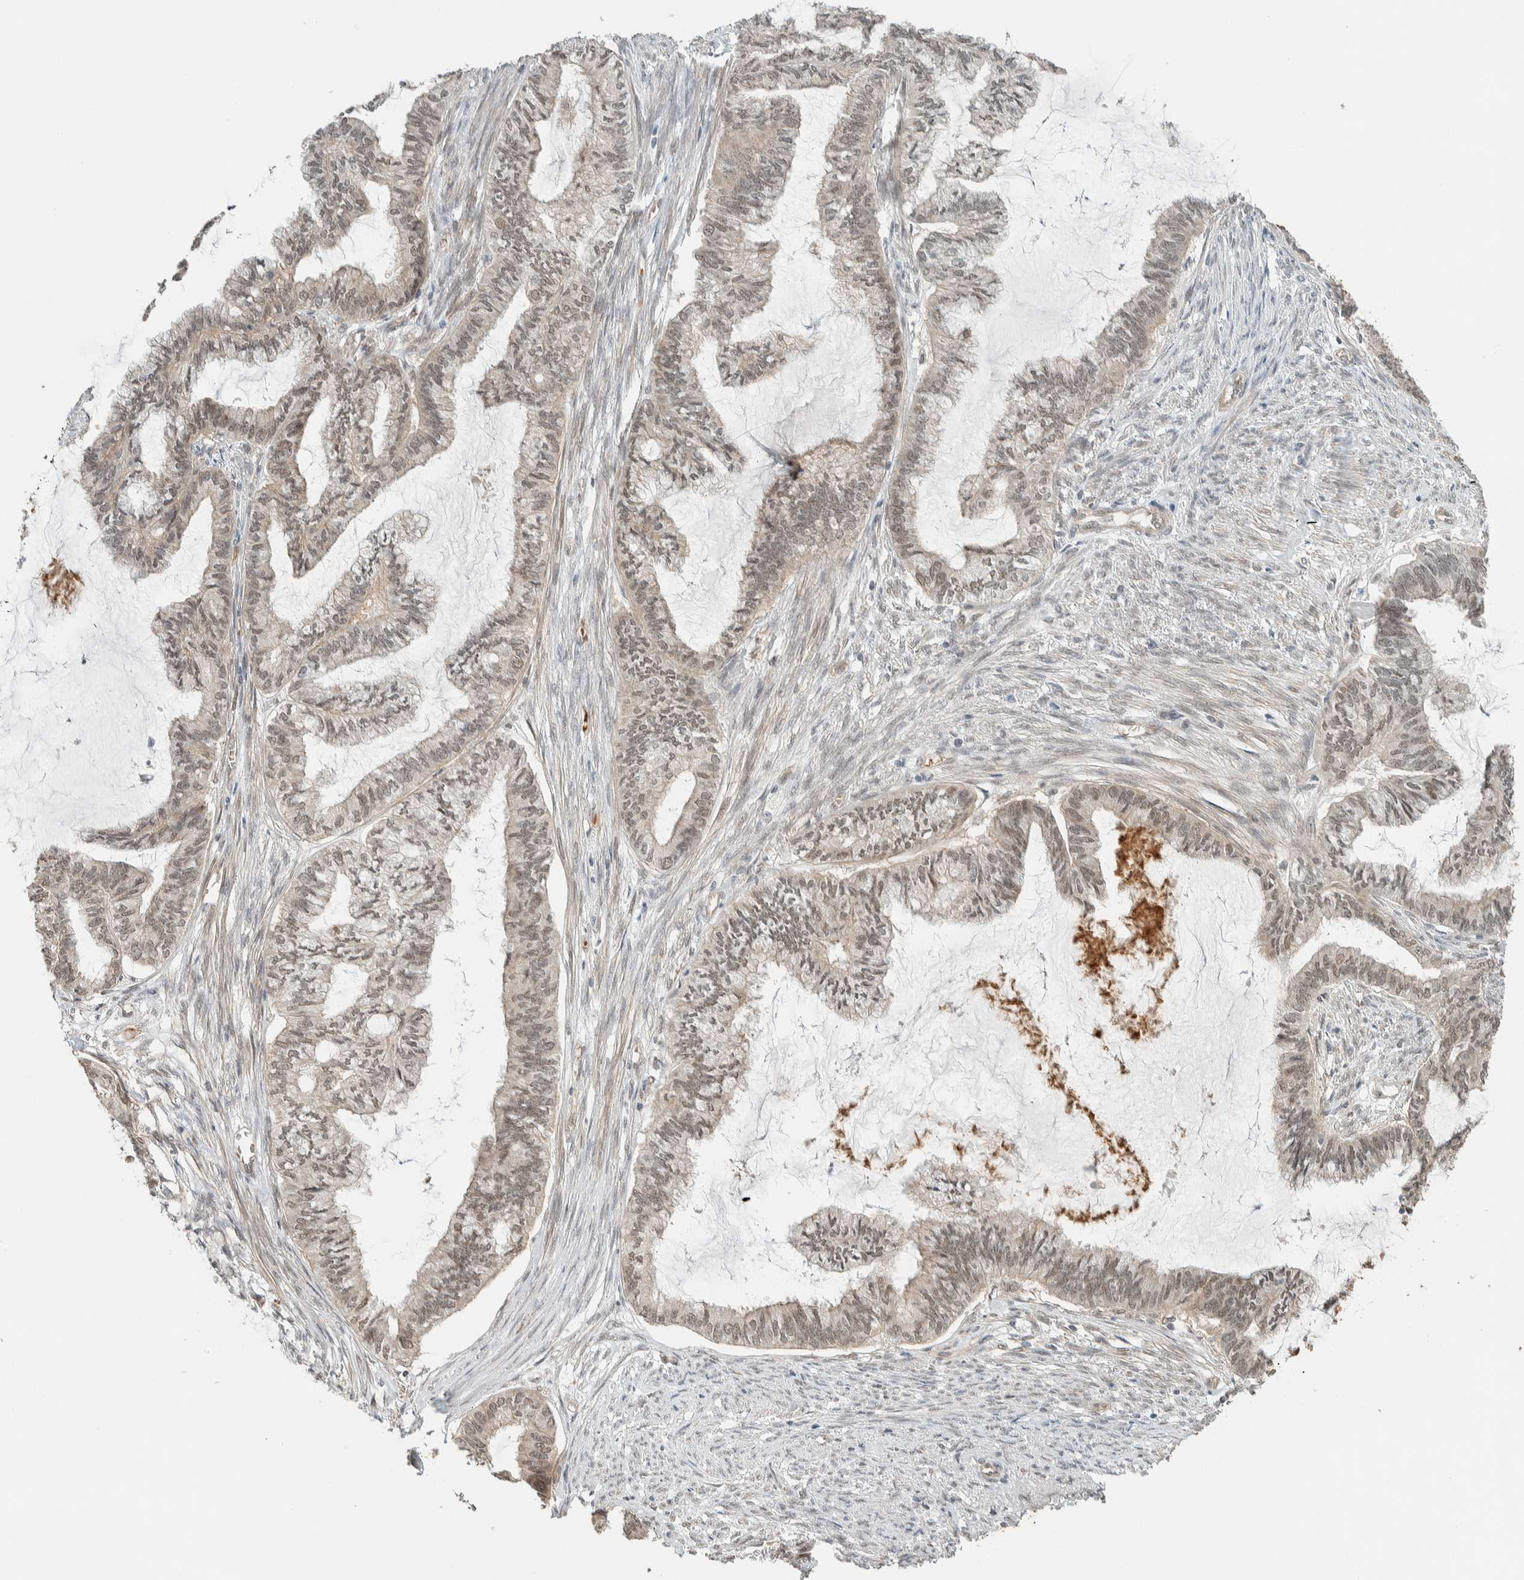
{"staining": {"intensity": "weak", "quantity": ">75%", "location": "nuclear"}, "tissue": "endometrial cancer", "cell_type": "Tumor cells", "image_type": "cancer", "snomed": [{"axis": "morphology", "description": "Adenocarcinoma, NOS"}, {"axis": "topography", "description": "Endometrium"}], "caption": "Endometrial cancer was stained to show a protein in brown. There is low levels of weak nuclear staining in approximately >75% of tumor cells.", "gene": "ZBTB2", "patient": {"sex": "female", "age": 86}}